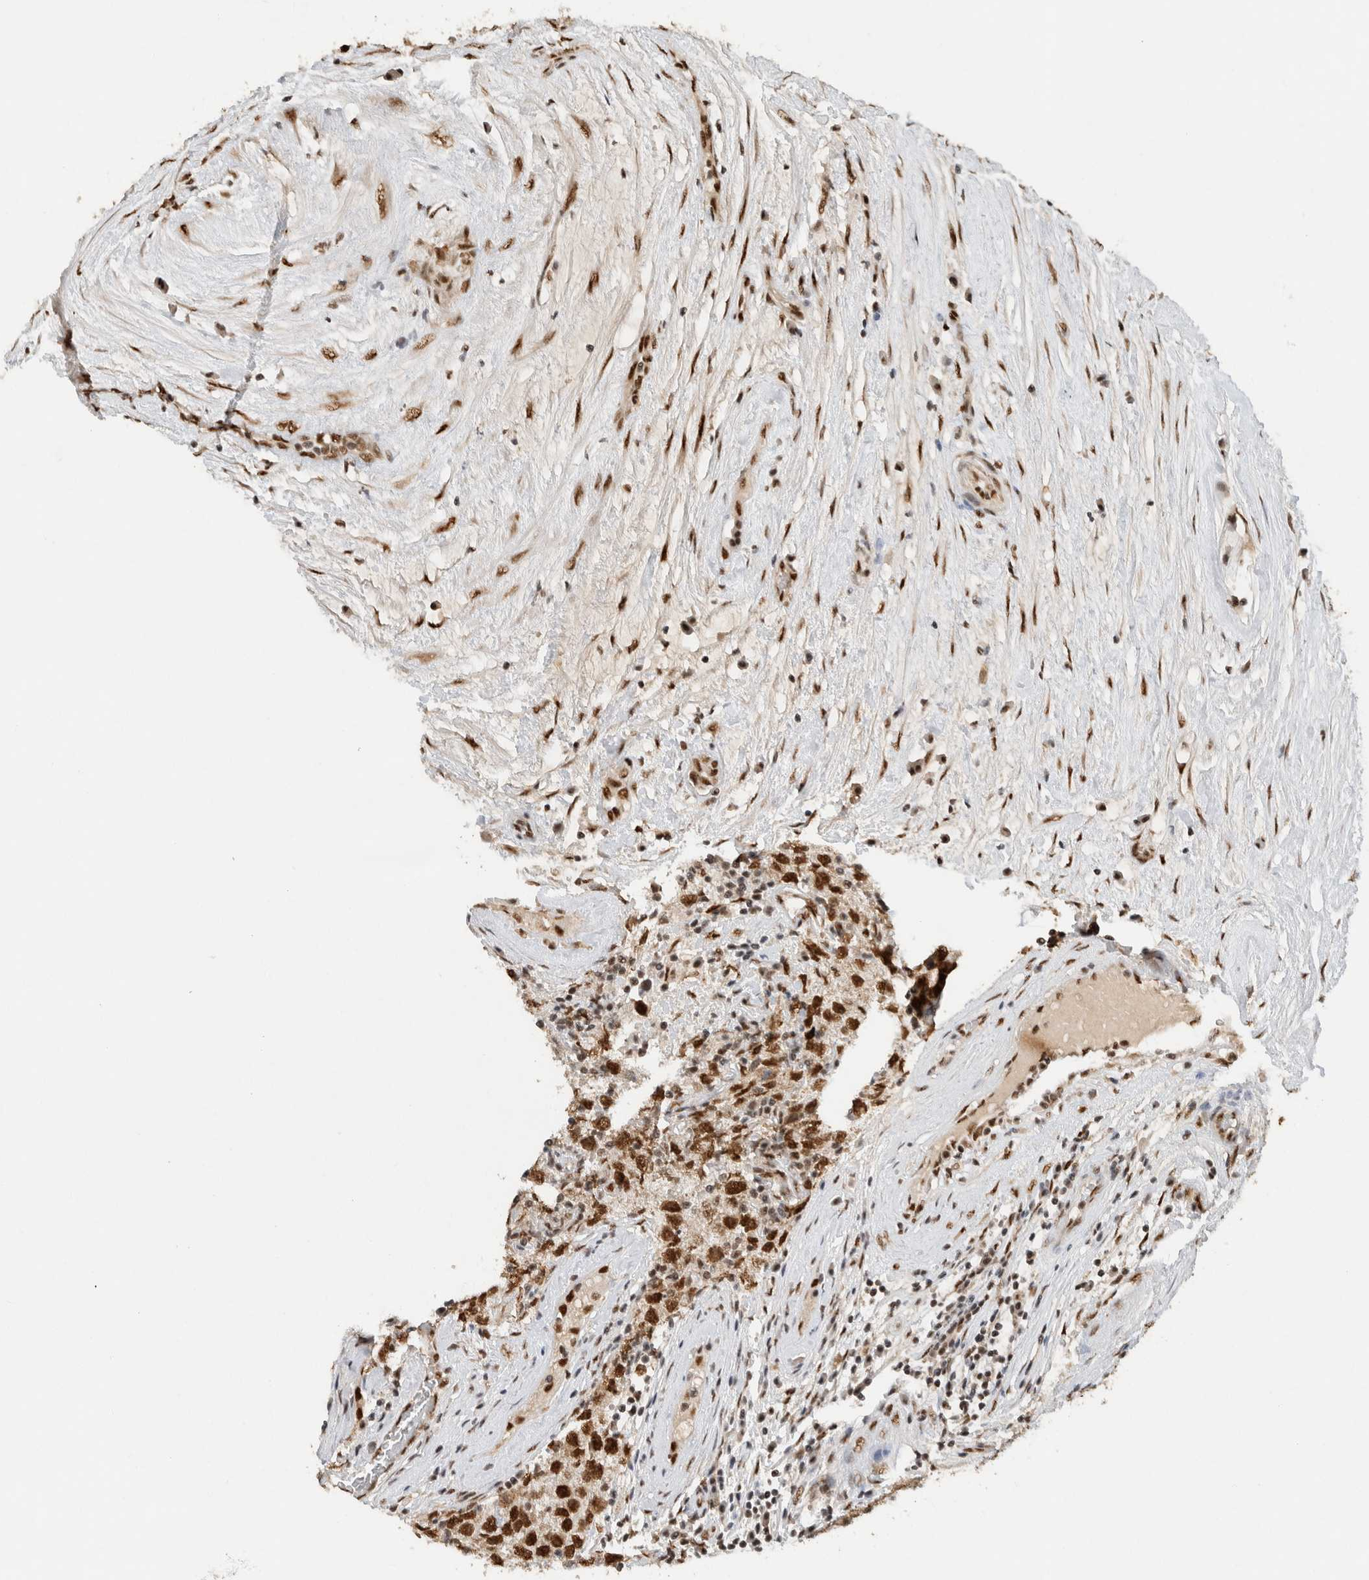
{"staining": {"intensity": "strong", "quantity": ">75%", "location": "nuclear"}, "tissue": "testis cancer", "cell_type": "Tumor cells", "image_type": "cancer", "snomed": [{"axis": "morphology", "description": "Seminoma, NOS"}, {"axis": "morphology", "description": "Carcinoma, Embryonal, NOS"}, {"axis": "topography", "description": "Testis"}], "caption": "Strong nuclear expression for a protein is identified in approximately >75% of tumor cells of testis embryonal carcinoma using IHC.", "gene": "DDX42", "patient": {"sex": "male", "age": 28}}